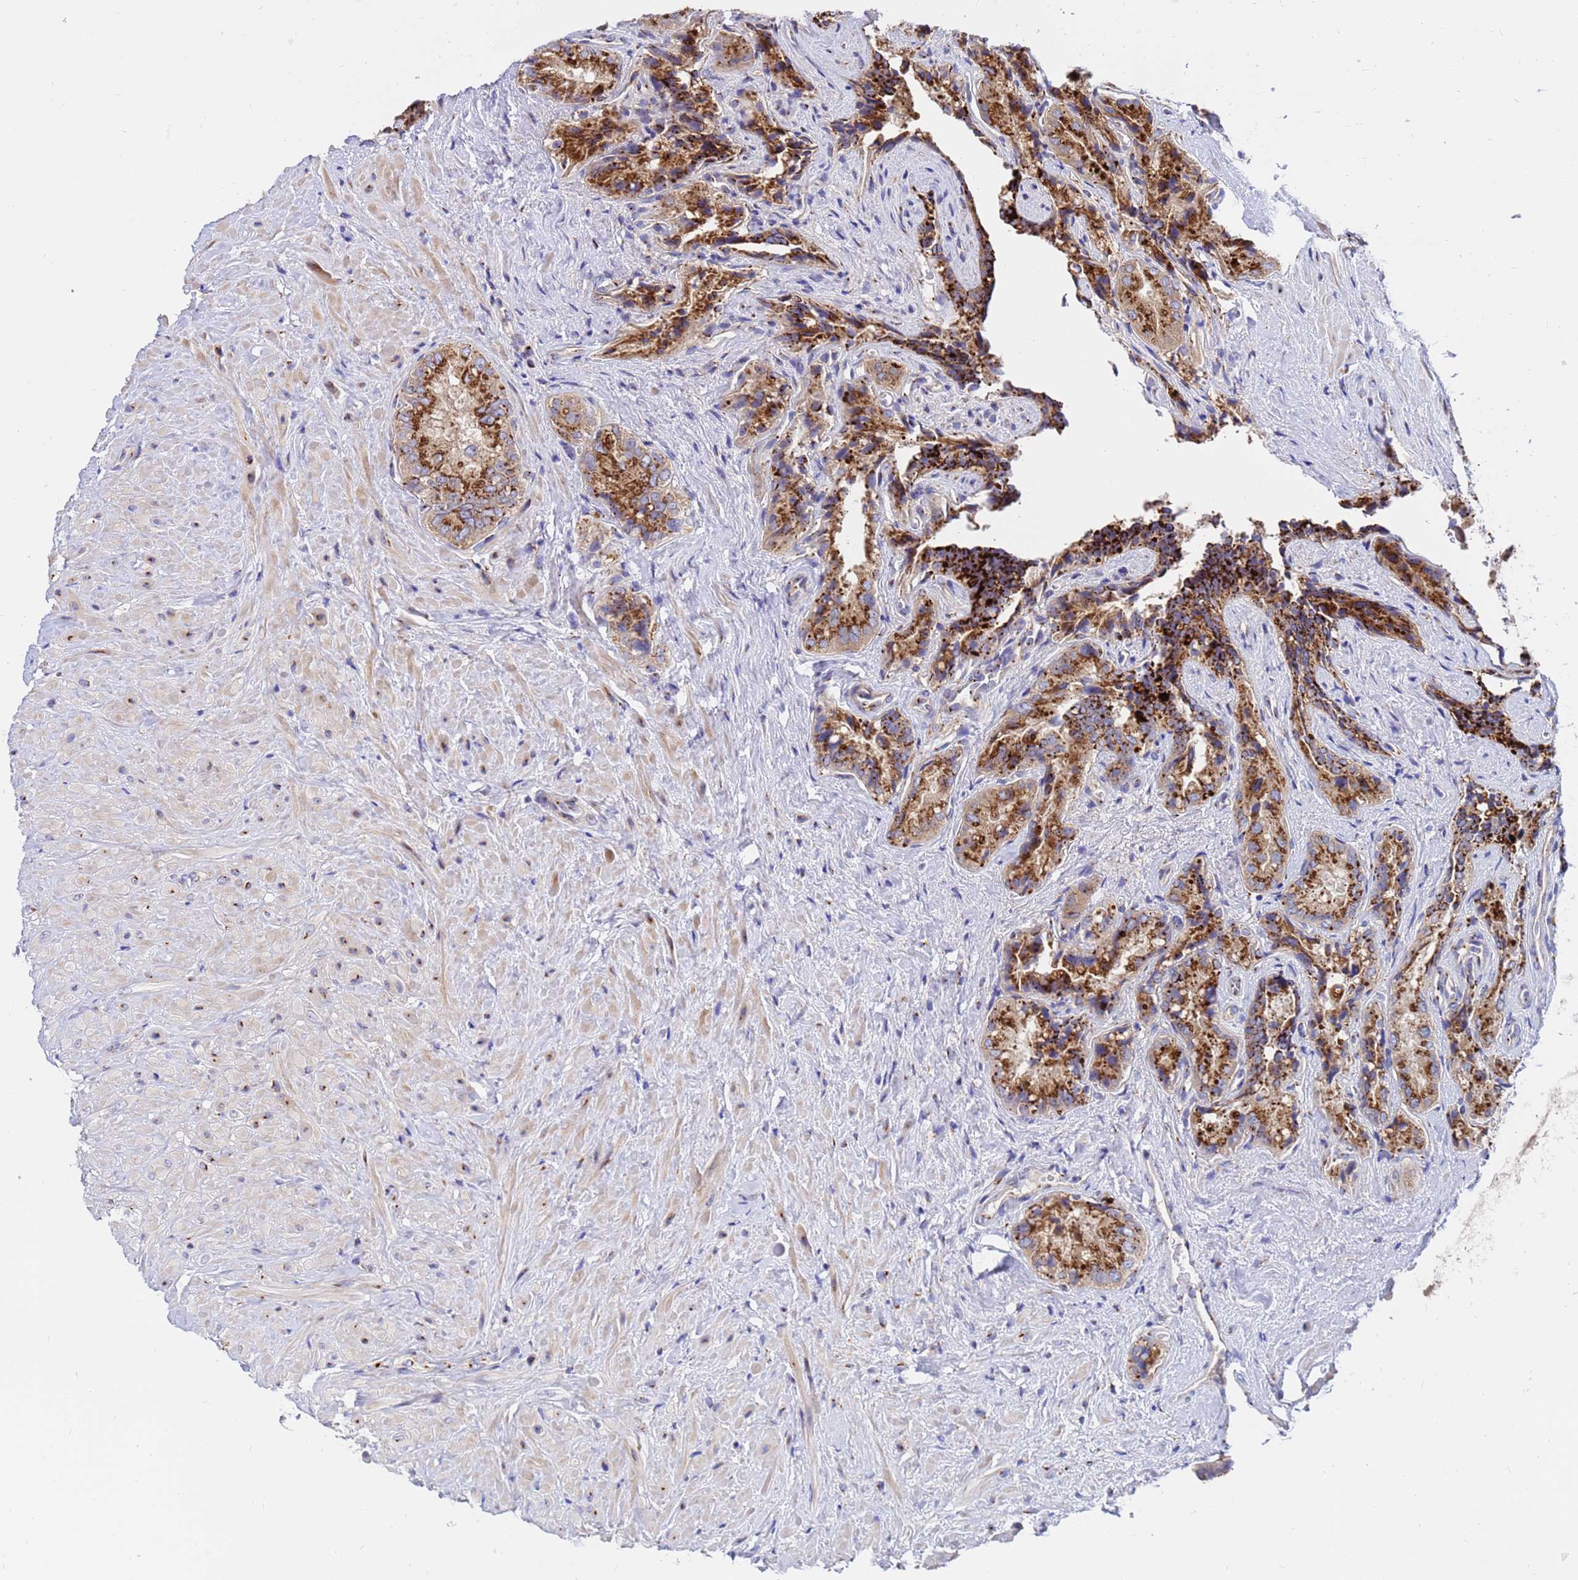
{"staining": {"intensity": "strong", "quantity": ">75%", "location": "cytoplasmic/membranous"}, "tissue": "seminal vesicle", "cell_type": "Glandular cells", "image_type": "normal", "snomed": [{"axis": "morphology", "description": "Normal tissue, NOS"}, {"axis": "topography", "description": "Seminal veicle"}, {"axis": "topography", "description": "Peripheral nerve tissue"}], "caption": "The micrograph demonstrates a brown stain indicating the presence of a protein in the cytoplasmic/membranous of glandular cells in seminal vesicle. (DAB (3,3'-diaminobenzidine) IHC with brightfield microscopy, high magnification).", "gene": "HPS3", "patient": {"sex": "male", "age": 67}}